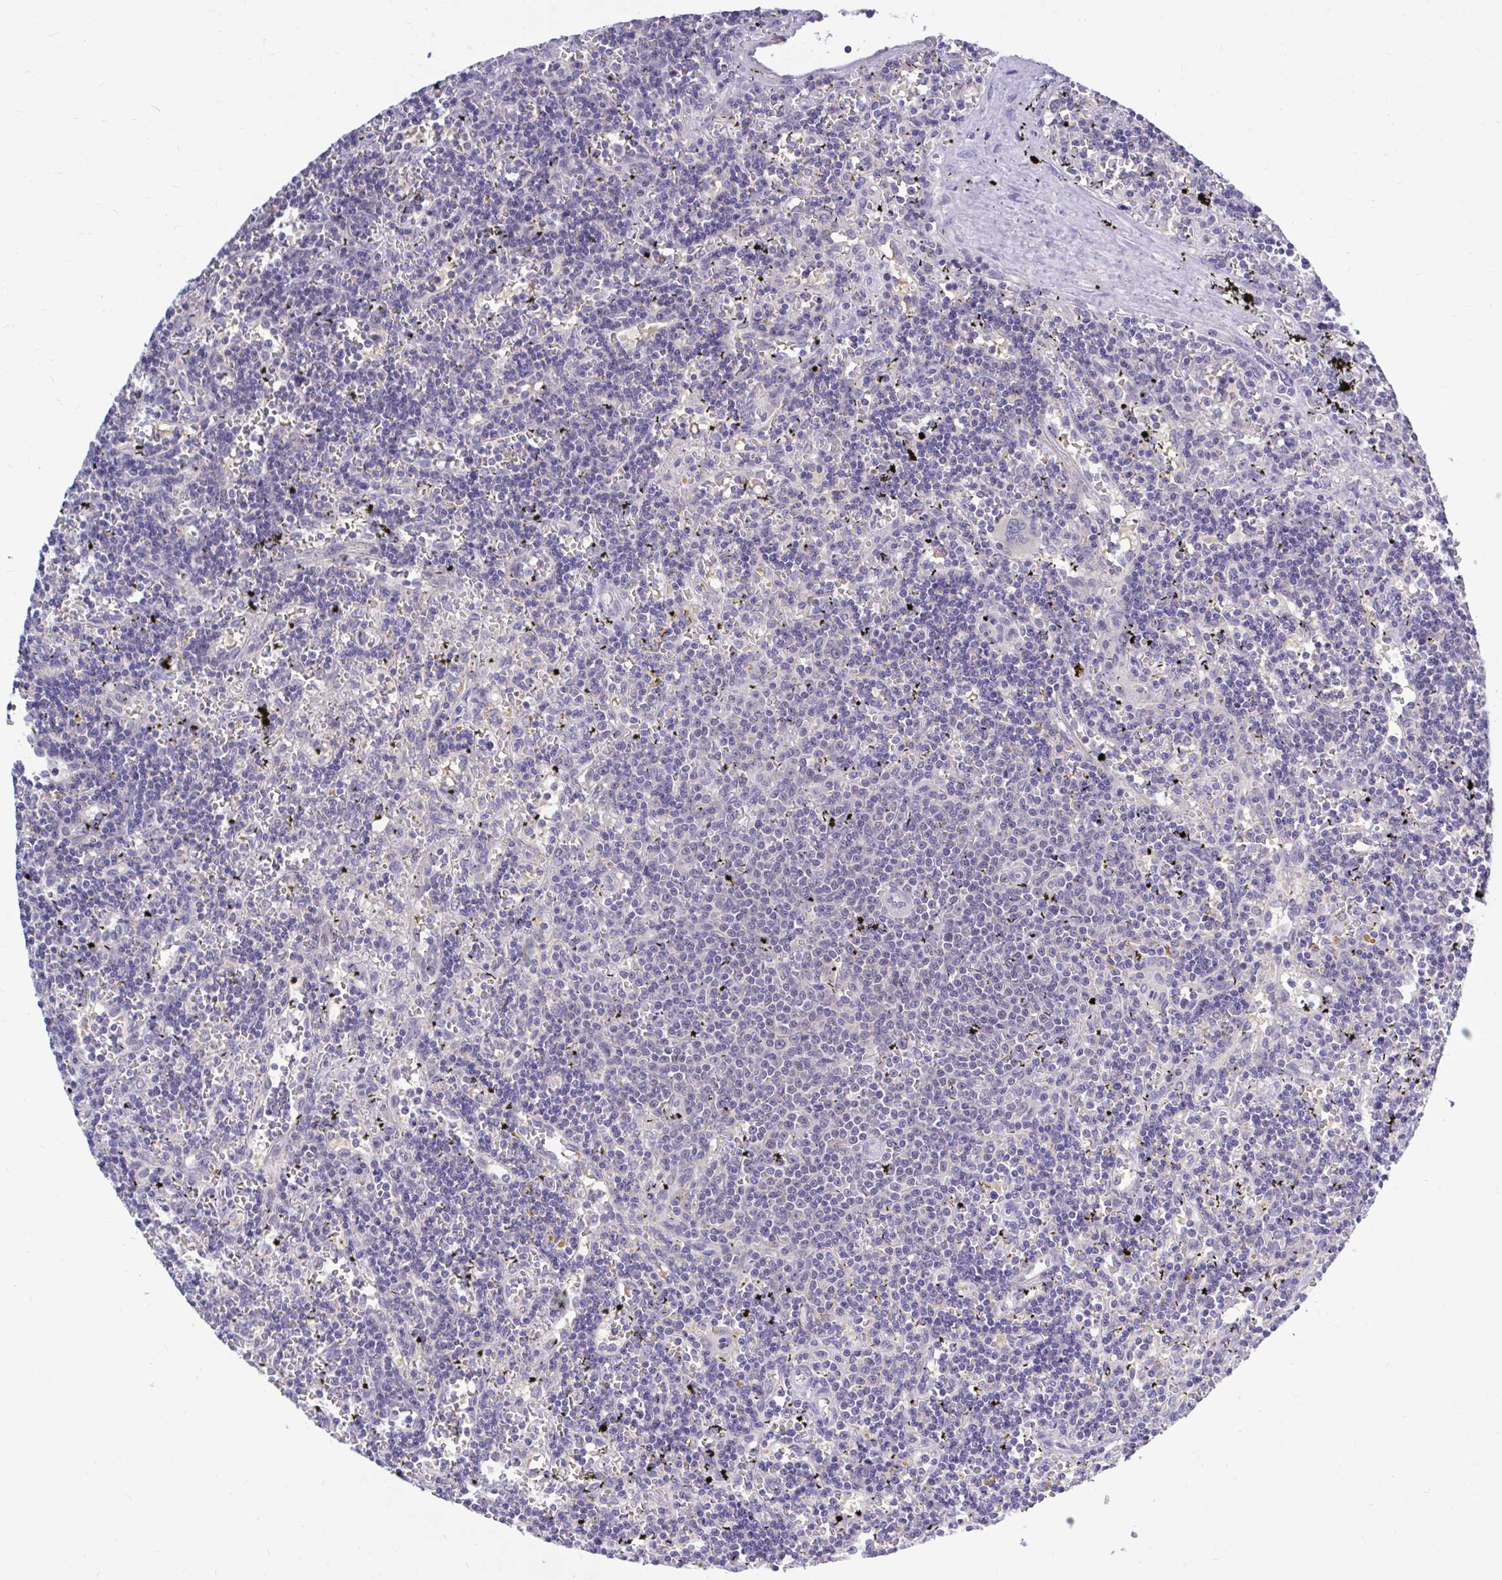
{"staining": {"intensity": "negative", "quantity": "none", "location": "none"}, "tissue": "lymphoma", "cell_type": "Tumor cells", "image_type": "cancer", "snomed": [{"axis": "morphology", "description": "Malignant lymphoma, non-Hodgkin's type, Low grade"}, {"axis": "topography", "description": "Spleen"}], "caption": "There is no significant positivity in tumor cells of lymphoma.", "gene": "MAP1LC3A", "patient": {"sex": "male", "age": 60}}